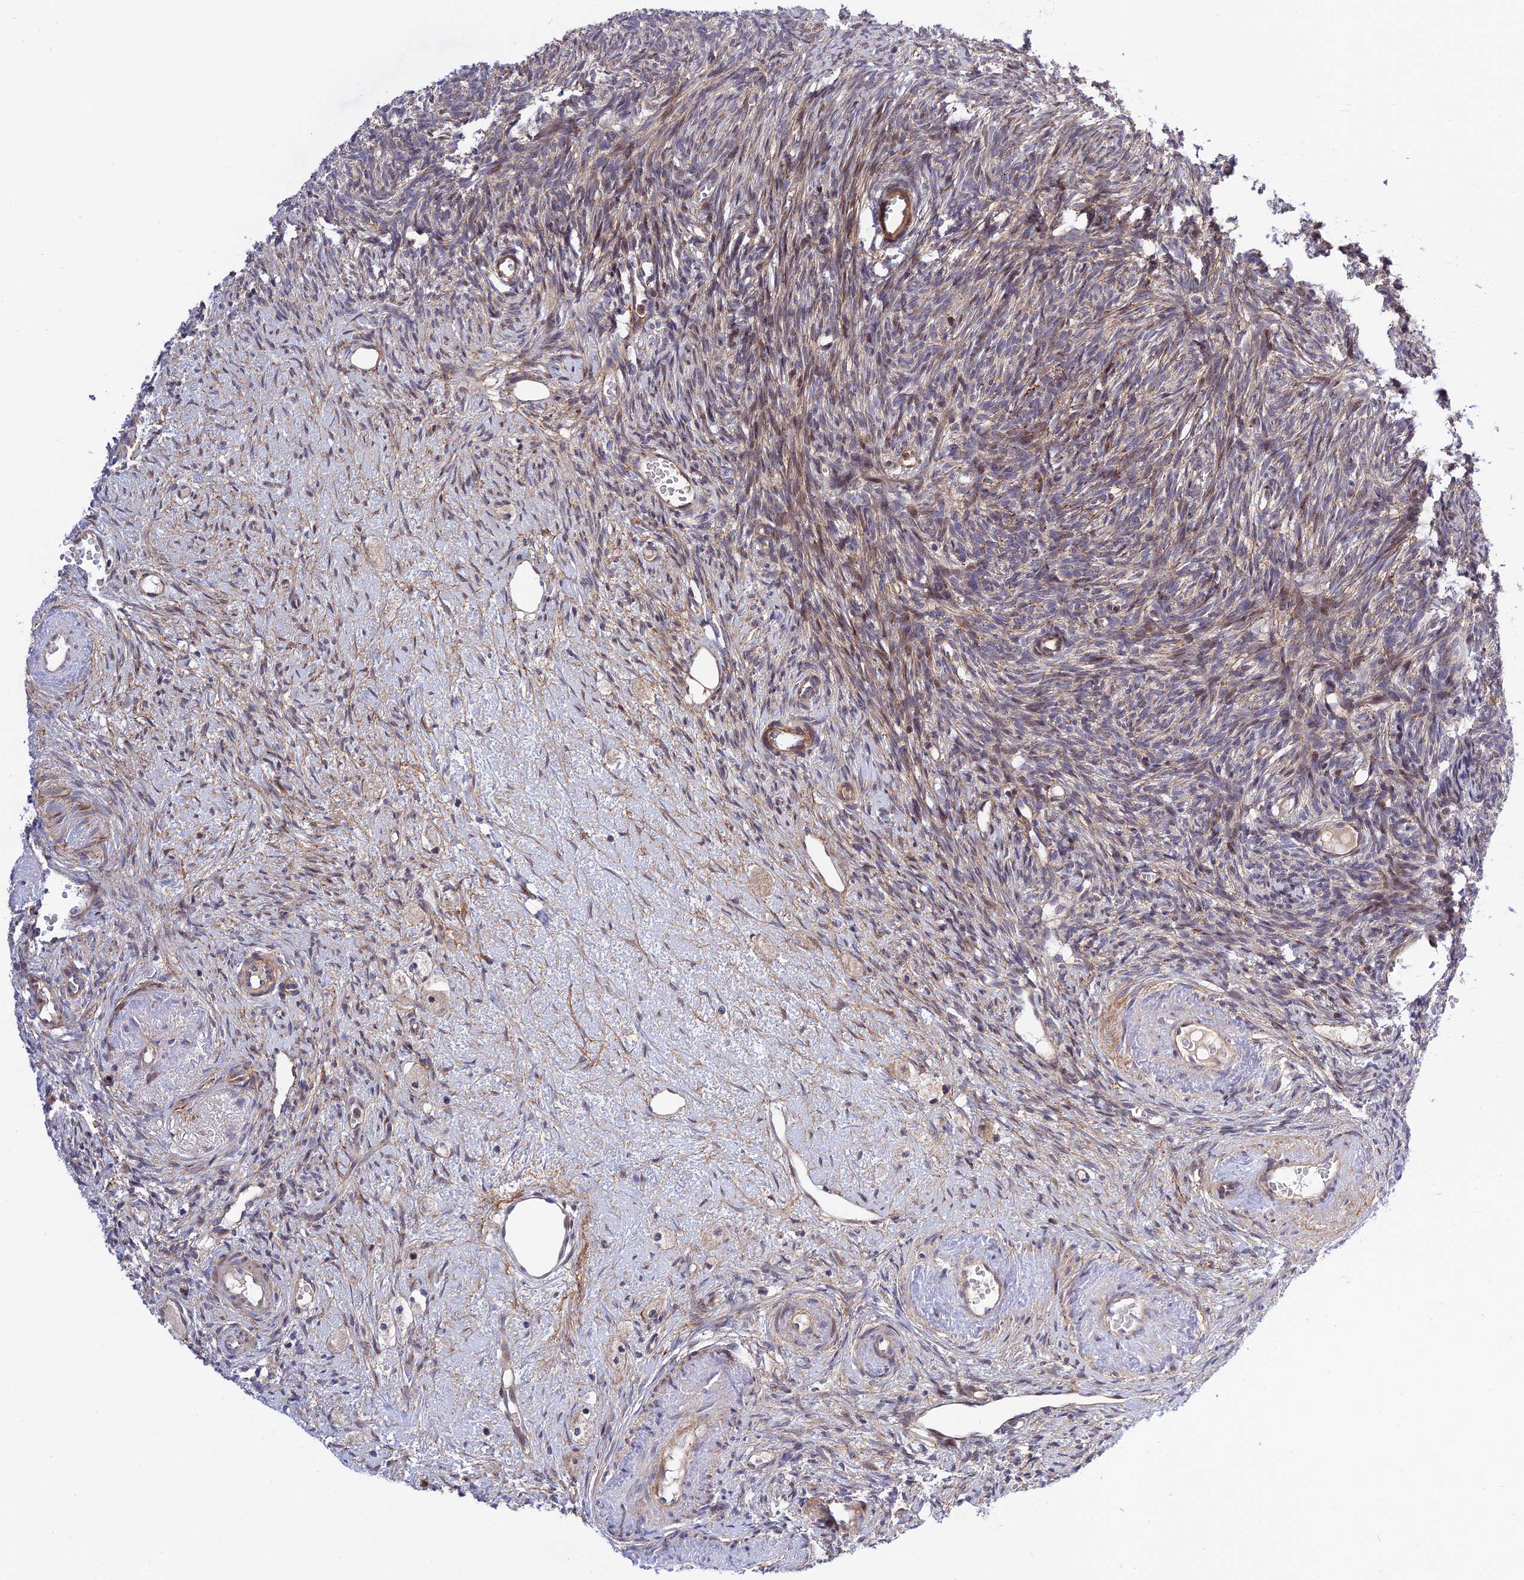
{"staining": {"intensity": "moderate", "quantity": ">75%", "location": "cytoplasmic/membranous"}, "tissue": "ovary", "cell_type": "Follicle cells", "image_type": "normal", "snomed": [{"axis": "morphology", "description": "Normal tissue, NOS"}, {"axis": "topography", "description": "Ovary"}], "caption": "Human ovary stained for a protein (brown) displays moderate cytoplasmic/membranous positive expression in about >75% of follicle cells.", "gene": "PLEKHG2", "patient": {"sex": "female", "age": 51}}